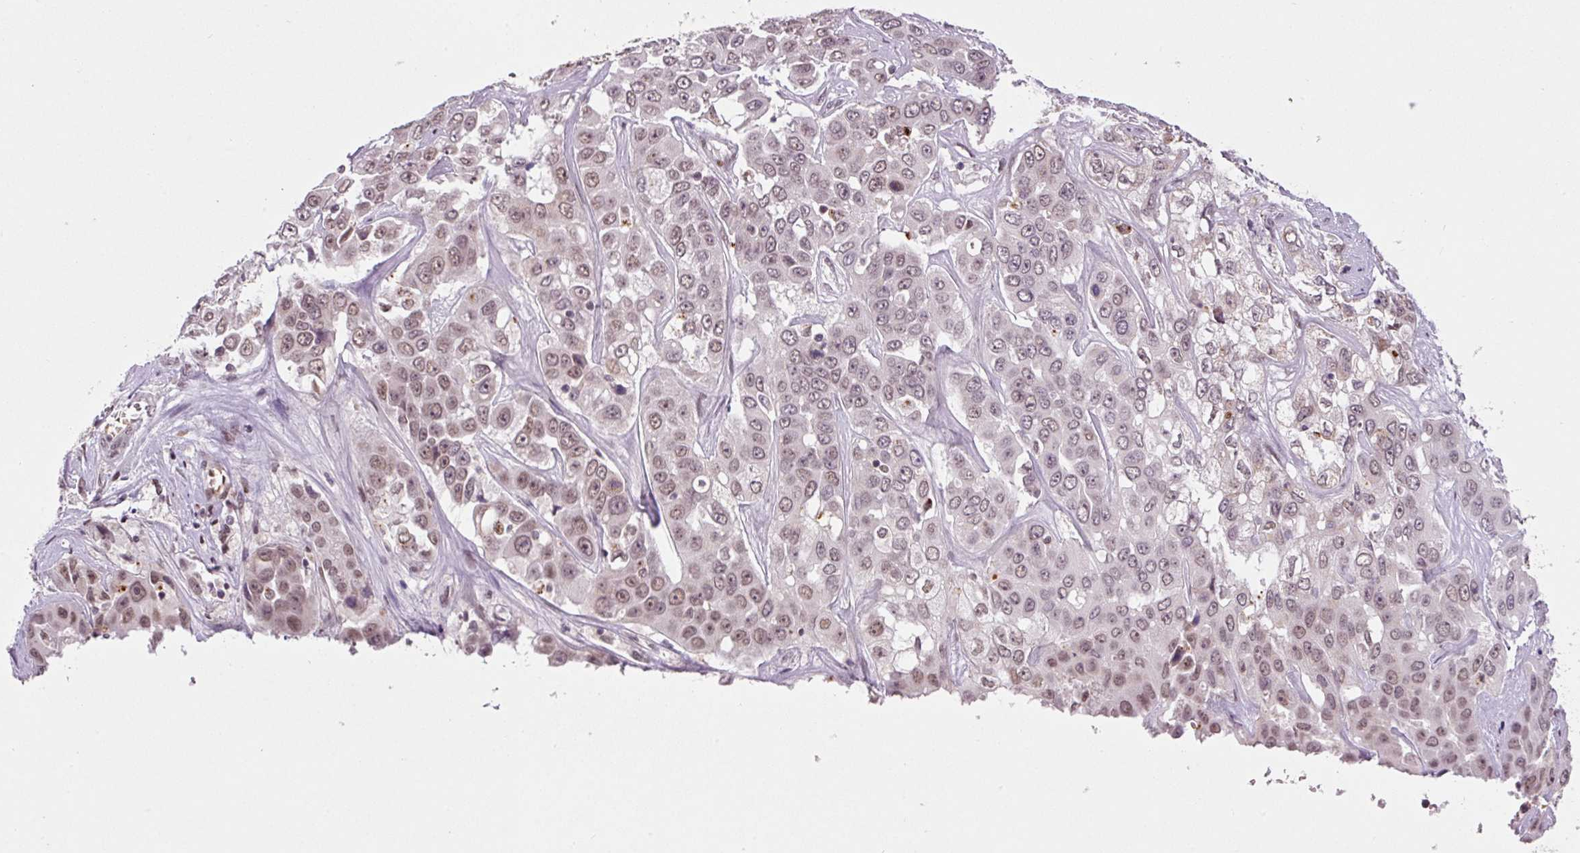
{"staining": {"intensity": "weak", "quantity": ">75%", "location": "nuclear"}, "tissue": "liver cancer", "cell_type": "Tumor cells", "image_type": "cancer", "snomed": [{"axis": "morphology", "description": "Cholangiocarcinoma"}, {"axis": "topography", "description": "Liver"}], "caption": "IHC micrograph of neoplastic tissue: liver cancer (cholangiocarcinoma) stained using immunohistochemistry (IHC) exhibits low levels of weak protein expression localized specifically in the nuclear of tumor cells, appearing as a nuclear brown color.", "gene": "CCNL2", "patient": {"sex": "female", "age": 52}}